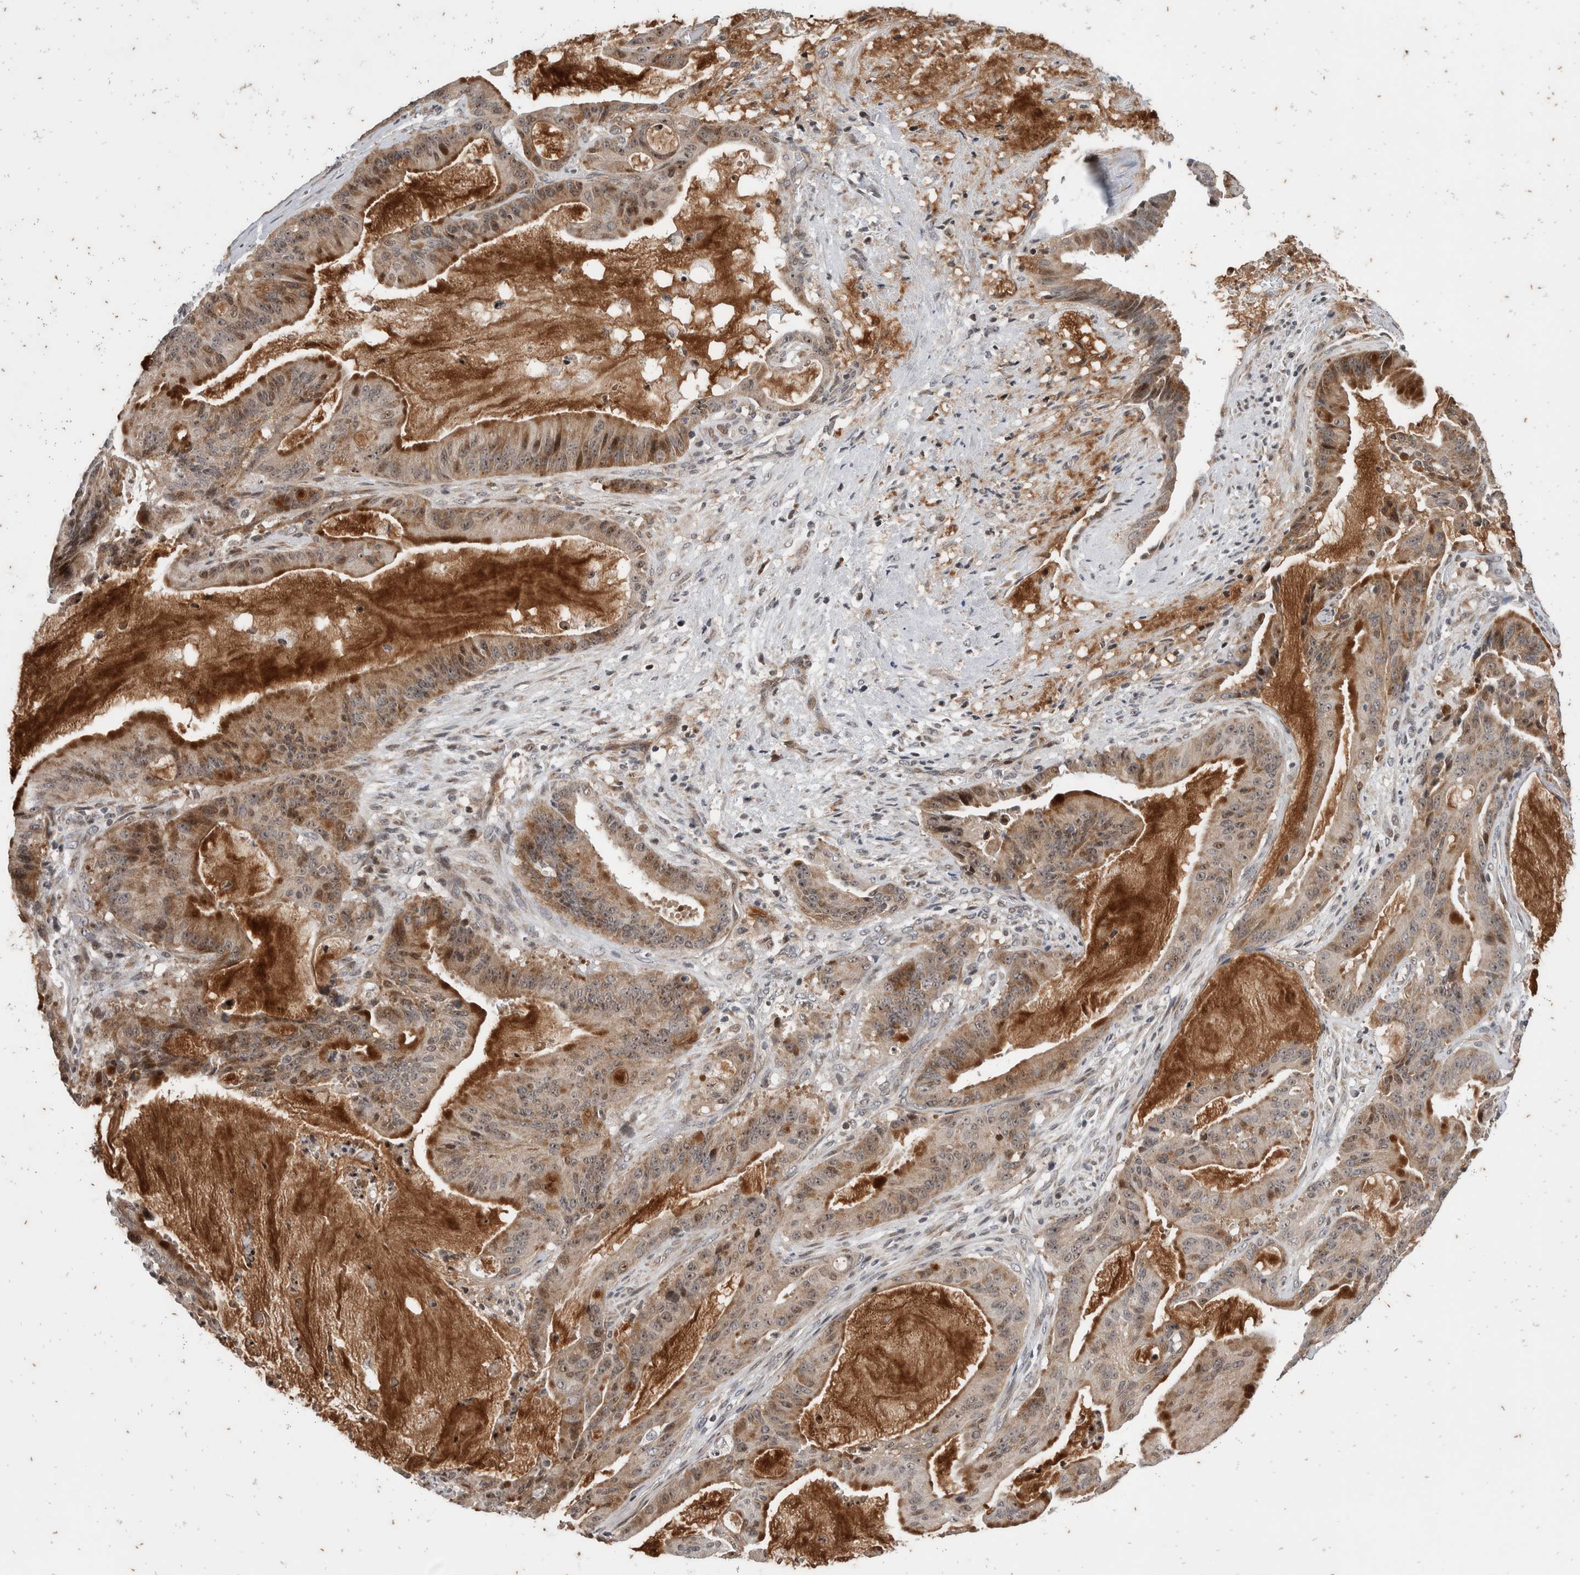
{"staining": {"intensity": "moderate", "quantity": "25%-75%", "location": "cytoplasmic/membranous,nuclear"}, "tissue": "liver cancer", "cell_type": "Tumor cells", "image_type": "cancer", "snomed": [{"axis": "morphology", "description": "Normal tissue, NOS"}, {"axis": "morphology", "description": "Cholangiocarcinoma"}, {"axis": "topography", "description": "Liver"}, {"axis": "topography", "description": "Peripheral nerve tissue"}], "caption": "Liver cancer (cholangiocarcinoma) was stained to show a protein in brown. There is medium levels of moderate cytoplasmic/membranous and nuclear positivity in about 25%-75% of tumor cells.", "gene": "ATXN7L1", "patient": {"sex": "female", "age": 73}}